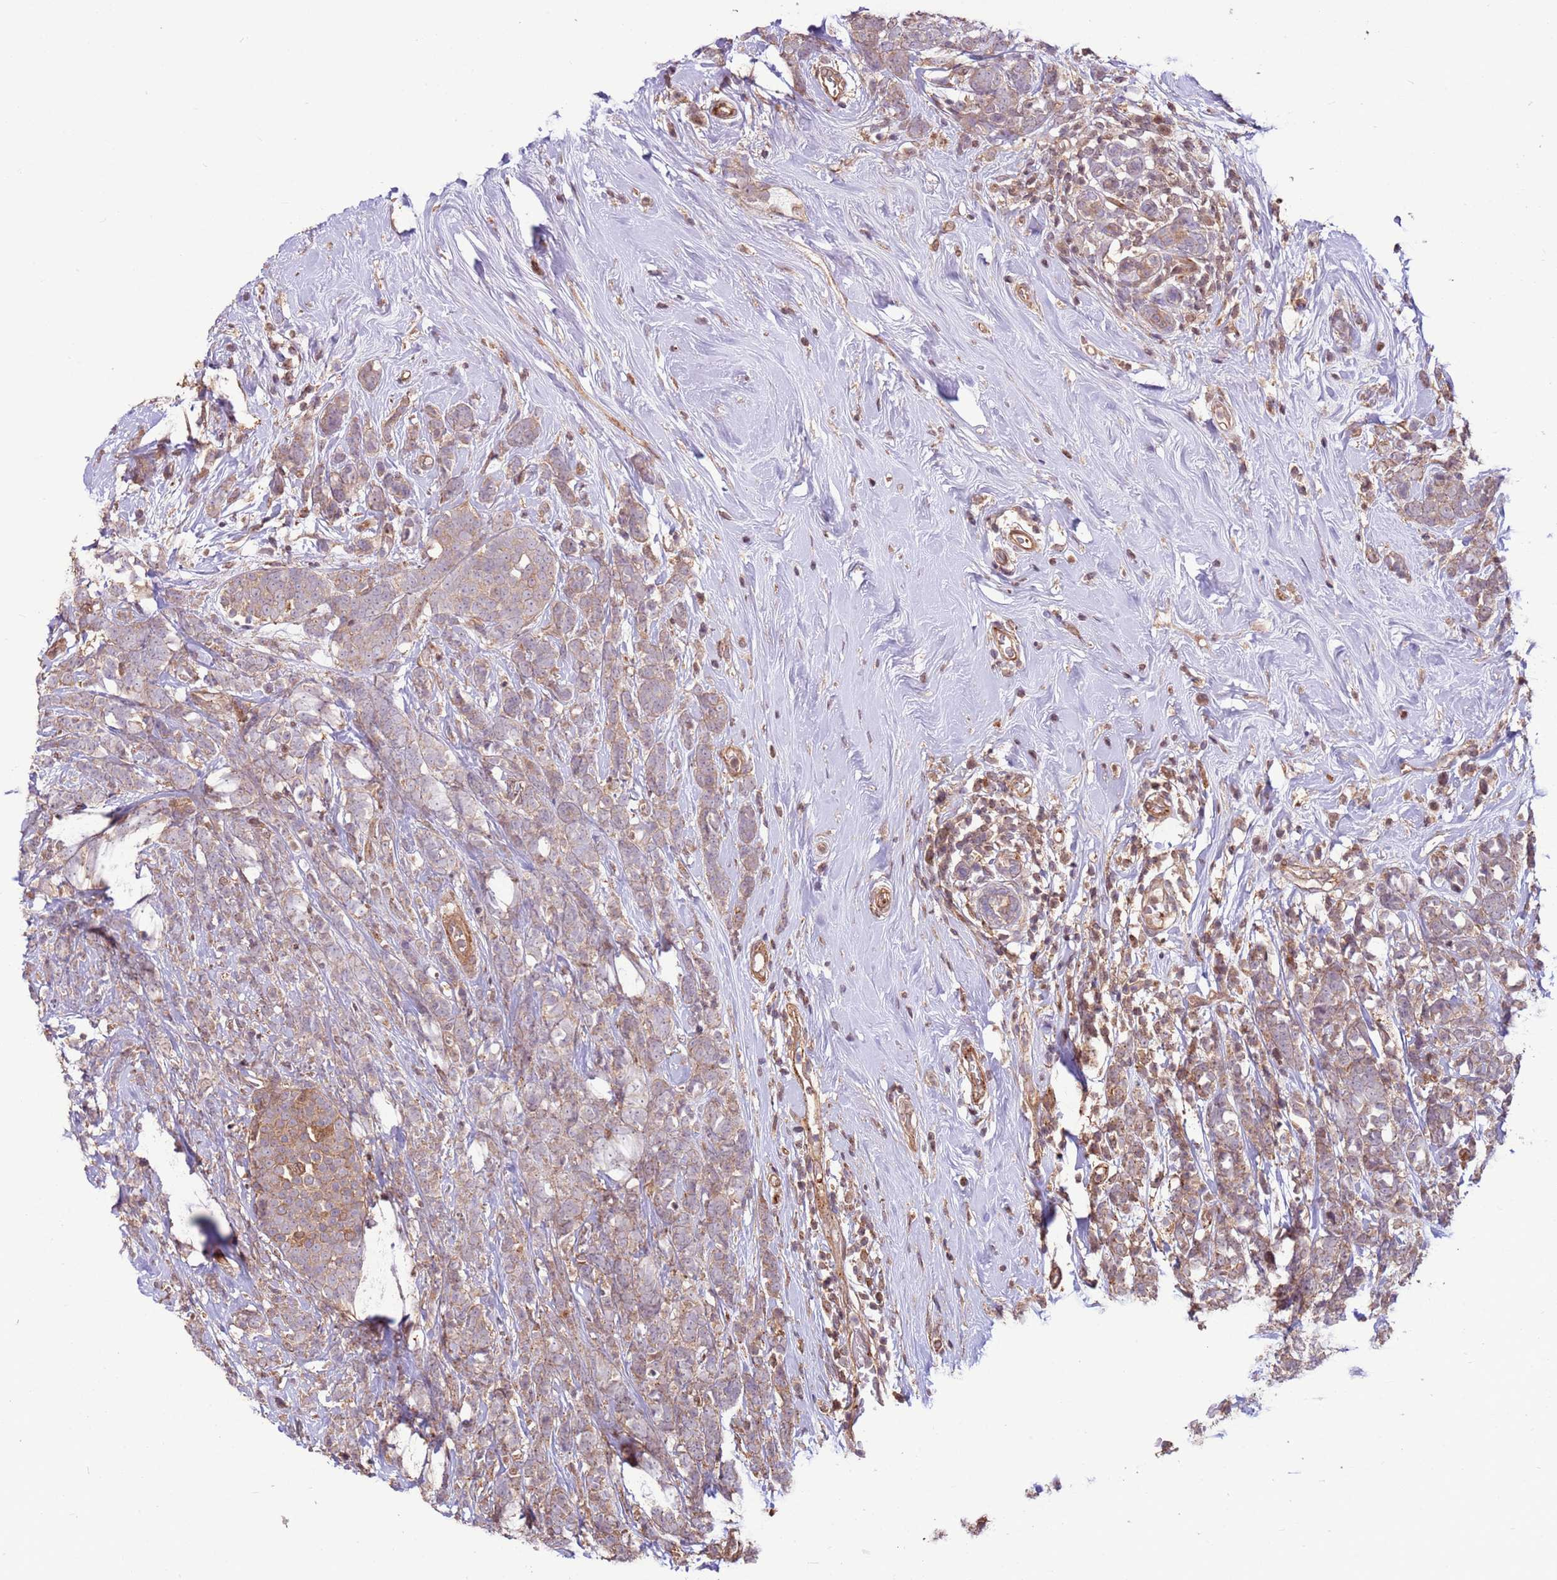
{"staining": {"intensity": "weak", "quantity": ">75%", "location": "cytoplasmic/membranous"}, "tissue": "breast cancer", "cell_type": "Tumor cells", "image_type": "cancer", "snomed": [{"axis": "morphology", "description": "Lobular carcinoma"}, {"axis": "topography", "description": "Breast"}], "caption": "Protein staining of lobular carcinoma (breast) tissue displays weak cytoplasmic/membranous positivity in about >75% of tumor cells.", "gene": "CCDC112", "patient": {"sex": "female", "age": 58}}